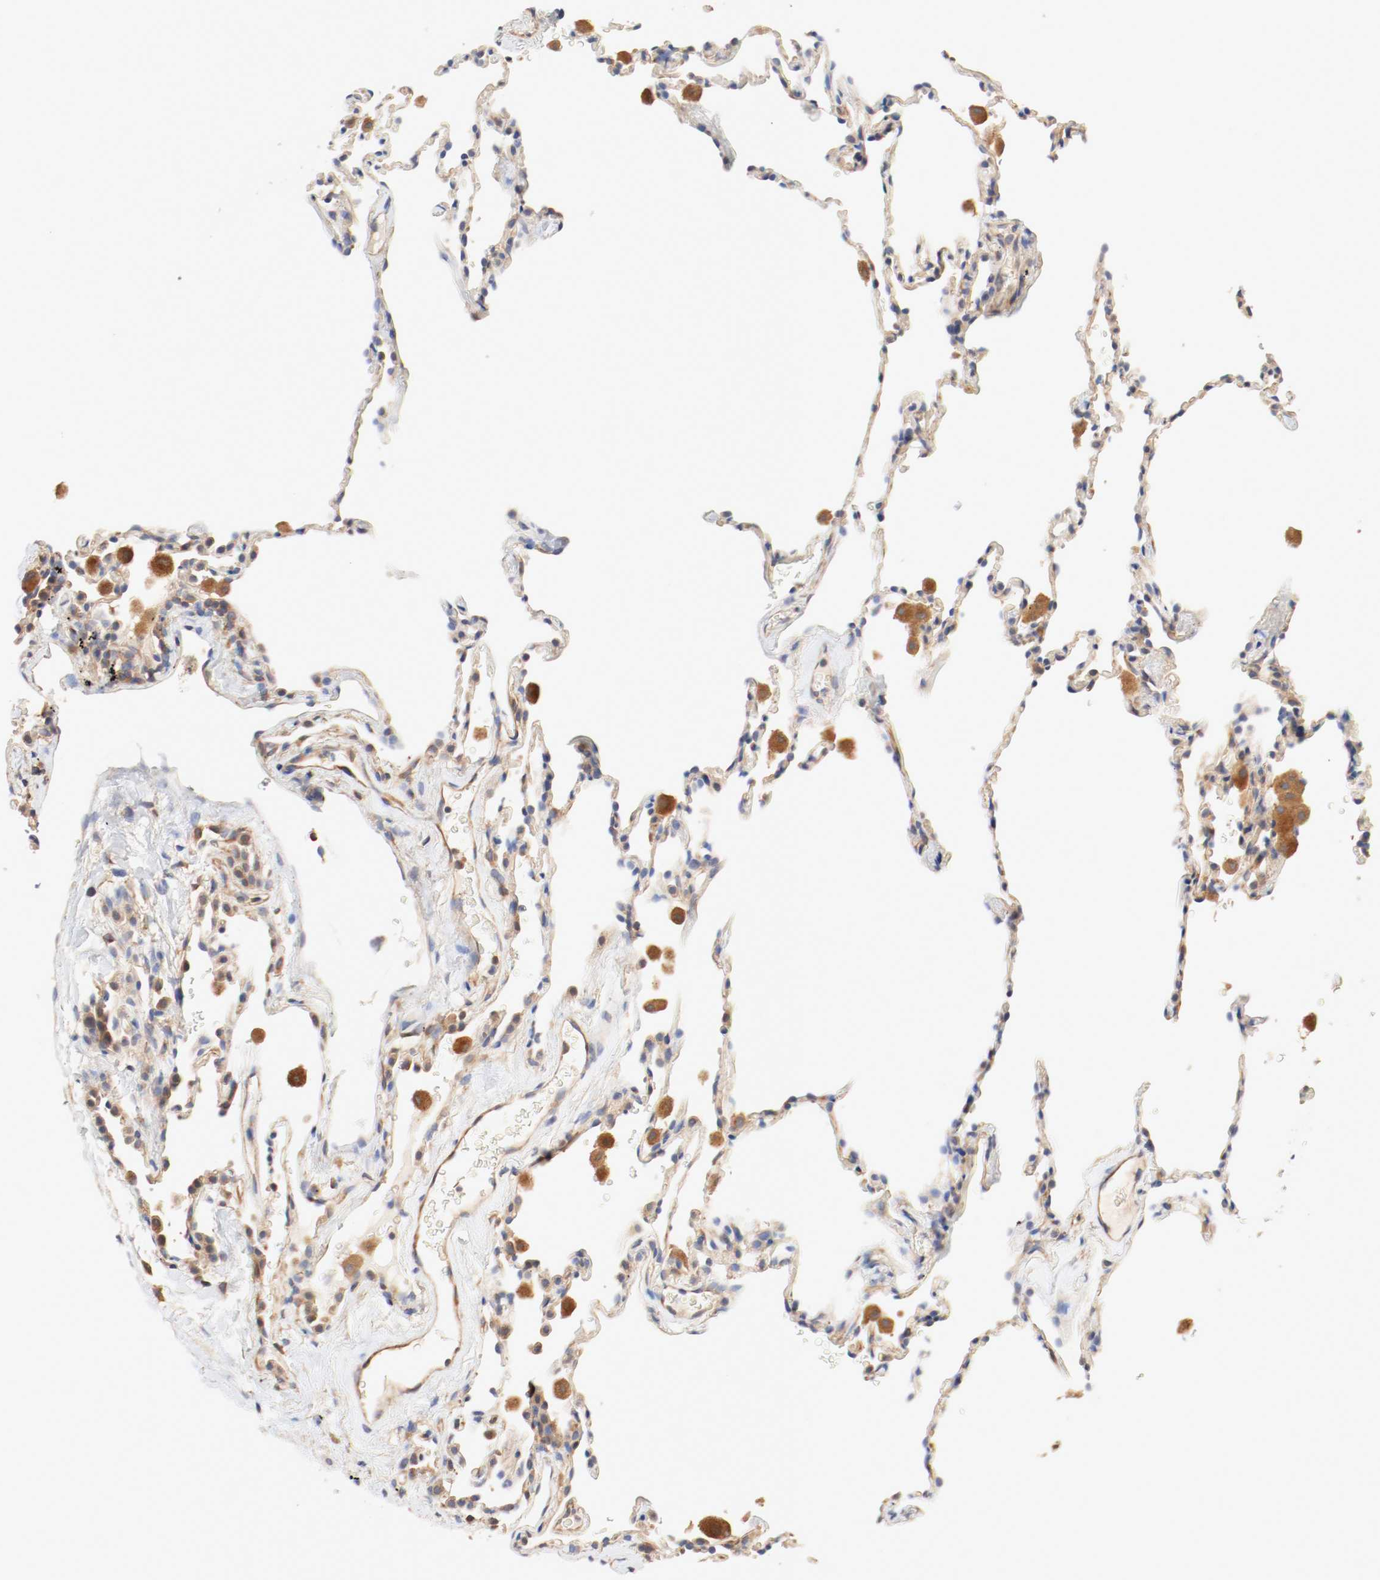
{"staining": {"intensity": "weak", "quantity": "25%-75%", "location": "cytoplasmic/membranous"}, "tissue": "lung", "cell_type": "Alveolar cells", "image_type": "normal", "snomed": [{"axis": "morphology", "description": "Normal tissue, NOS"}, {"axis": "morphology", "description": "Soft tissue tumor metastatic"}, {"axis": "topography", "description": "Lung"}], "caption": "A high-resolution histopathology image shows IHC staining of unremarkable lung, which shows weak cytoplasmic/membranous expression in about 25%-75% of alveolar cells.", "gene": "GIT1", "patient": {"sex": "male", "age": 59}}